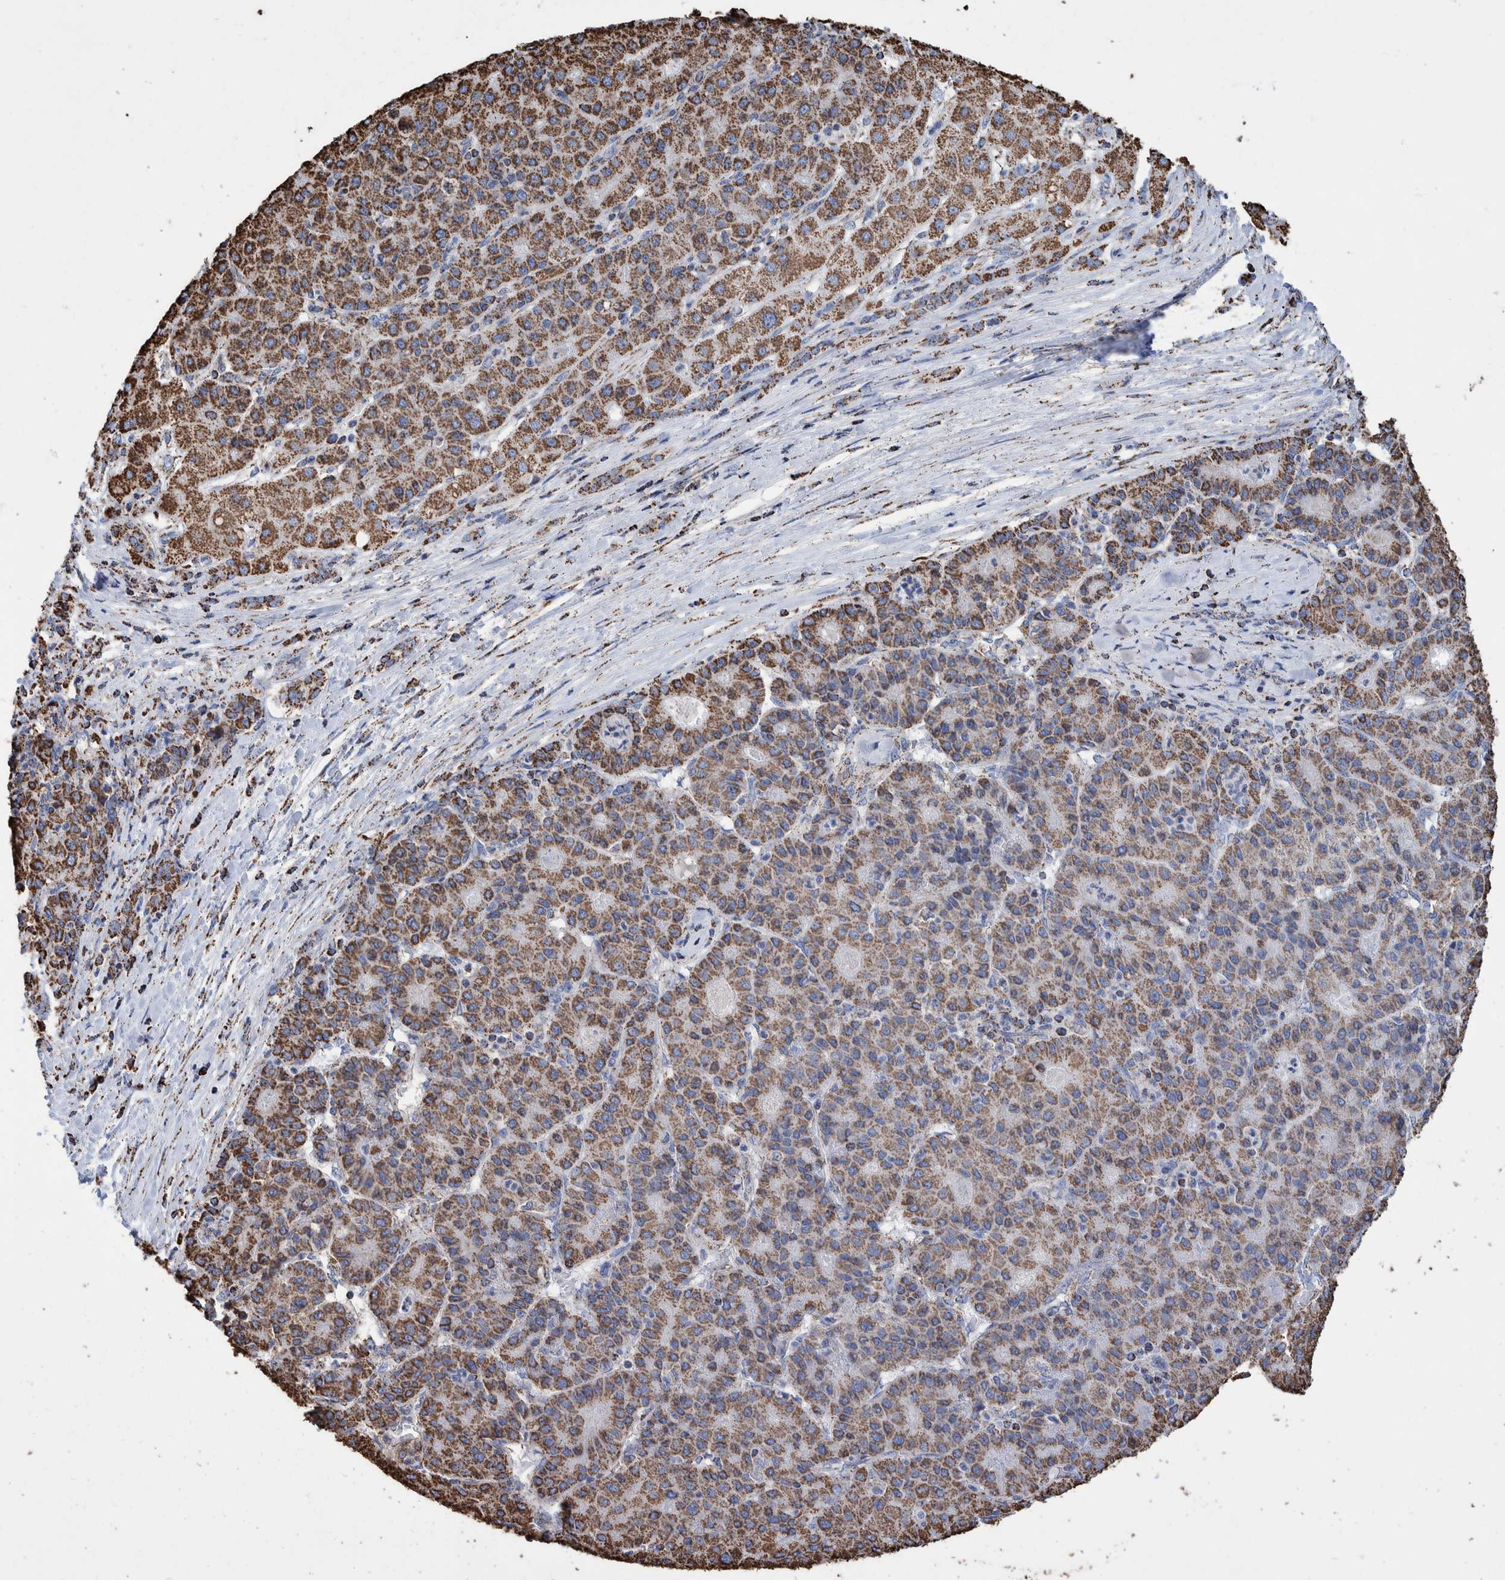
{"staining": {"intensity": "strong", "quantity": ">75%", "location": "cytoplasmic/membranous"}, "tissue": "liver cancer", "cell_type": "Tumor cells", "image_type": "cancer", "snomed": [{"axis": "morphology", "description": "Carcinoma, Hepatocellular, NOS"}, {"axis": "topography", "description": "Liver"}], "caption": "Immunohistochemistry (IHC) staining of liver cancer (hepatocellular carcinoma), which reveals high levels of strong cytoplasmic/membranous staining in about >75% of tumor cells indicating strong cytoplasmic/membranous protein staining. The staining was performed using DAB (3,3'-diaminobenzidine) (brown) for protein detection and nuclei were counterstained in hematoxylin (blue).", "gene": "VPS26C", "patient": {"sex": "male", "age": 65}}